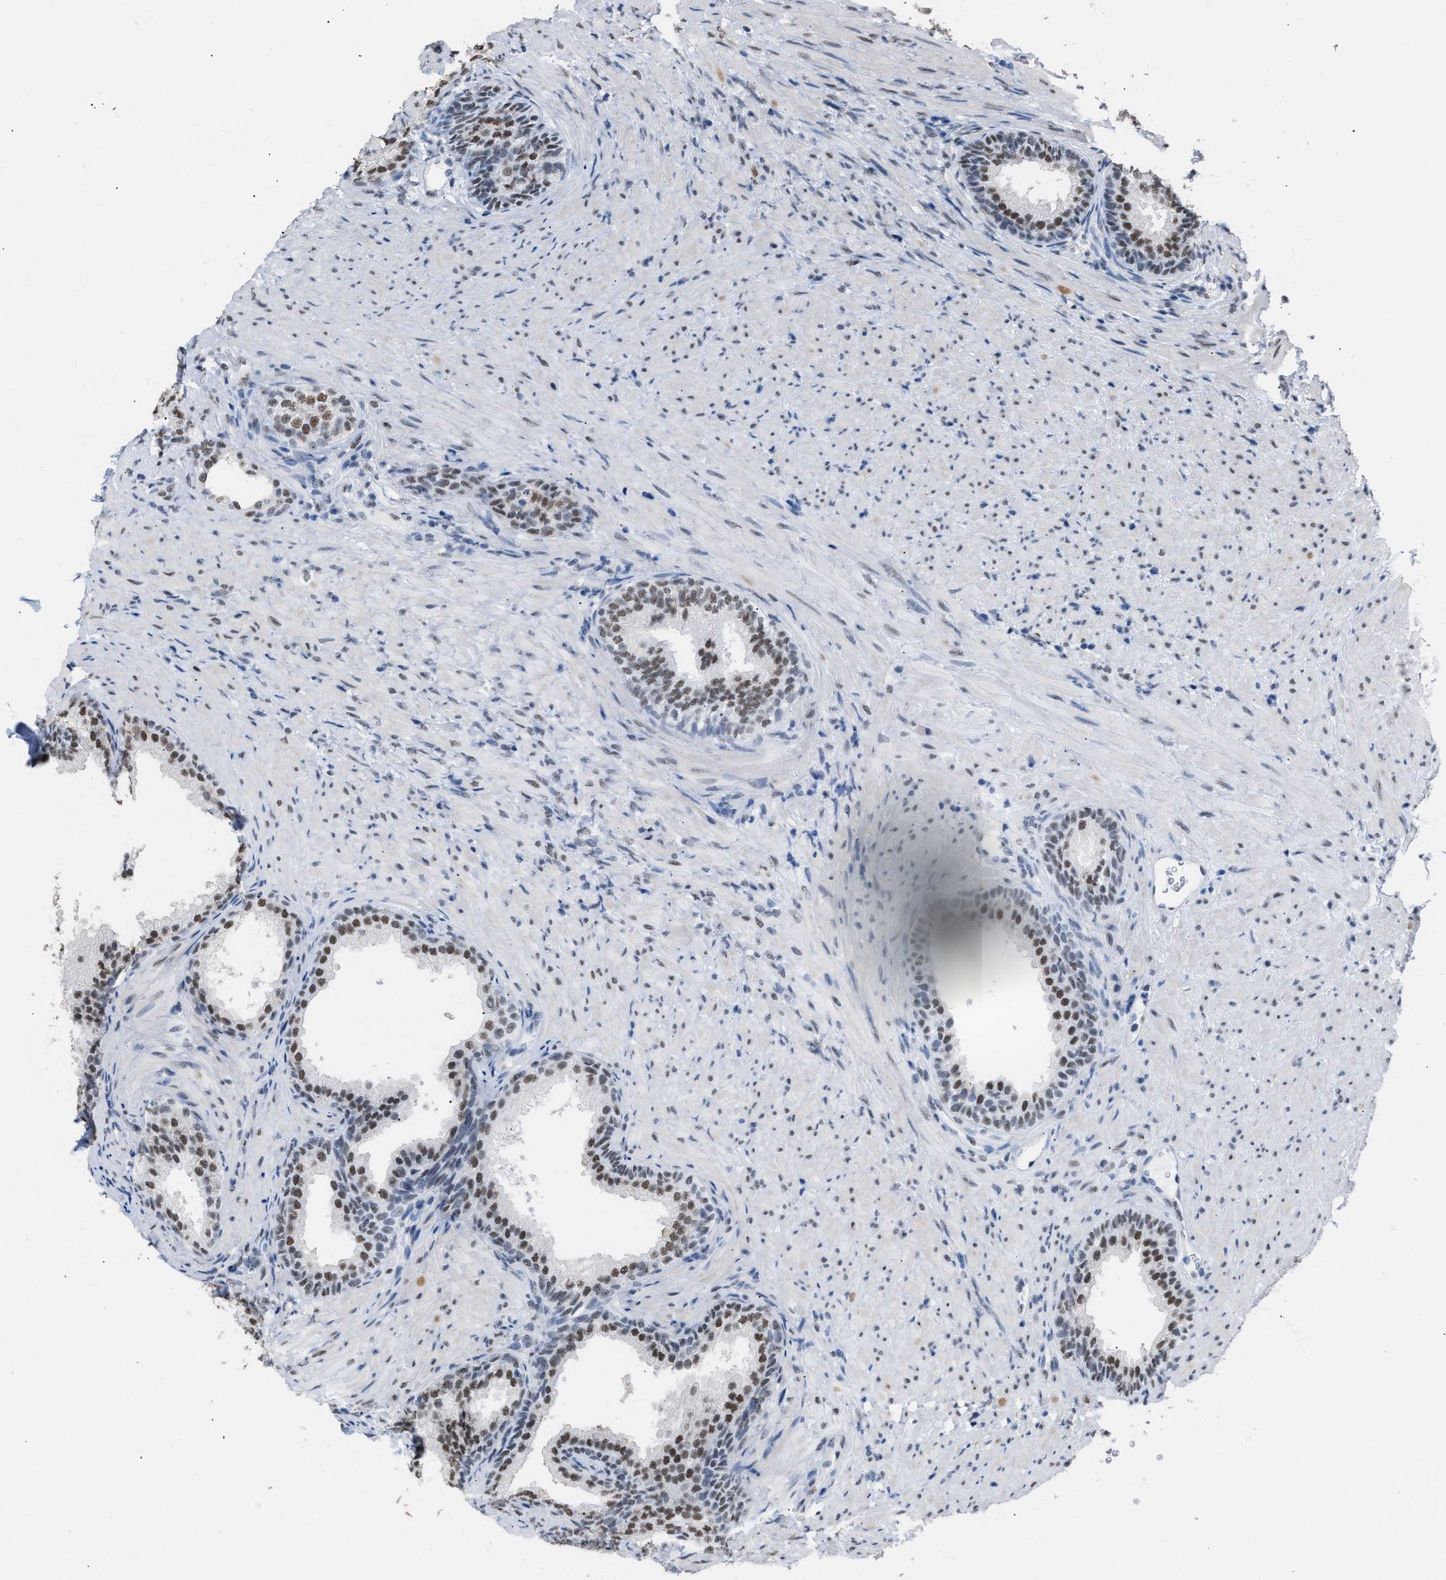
{"staining": {"intensity": "moderate", "quantity": ">75%", "location": "nuclear"}, "tissue": "prostate", "cell_type": "Glandular cells", "image_type": "normal", "snomed": [{"axis": "morphology", "description": "Normal tissue, NOS"}, {"axis": "topography", "description": "Prostate"}], "caption": "Immunohistochemical staining of normal human prostate reveals moderate nuclear protein expression in approximately >75% of glandular cells. The staining was performed using DAB (3,3'-diaminobenzidine), with brown indicating positive protein expression. Nuclei are stained blue with hematoxylin.", "gene": "CCAR2", "patient": {"sex": "male", "age": 76}}